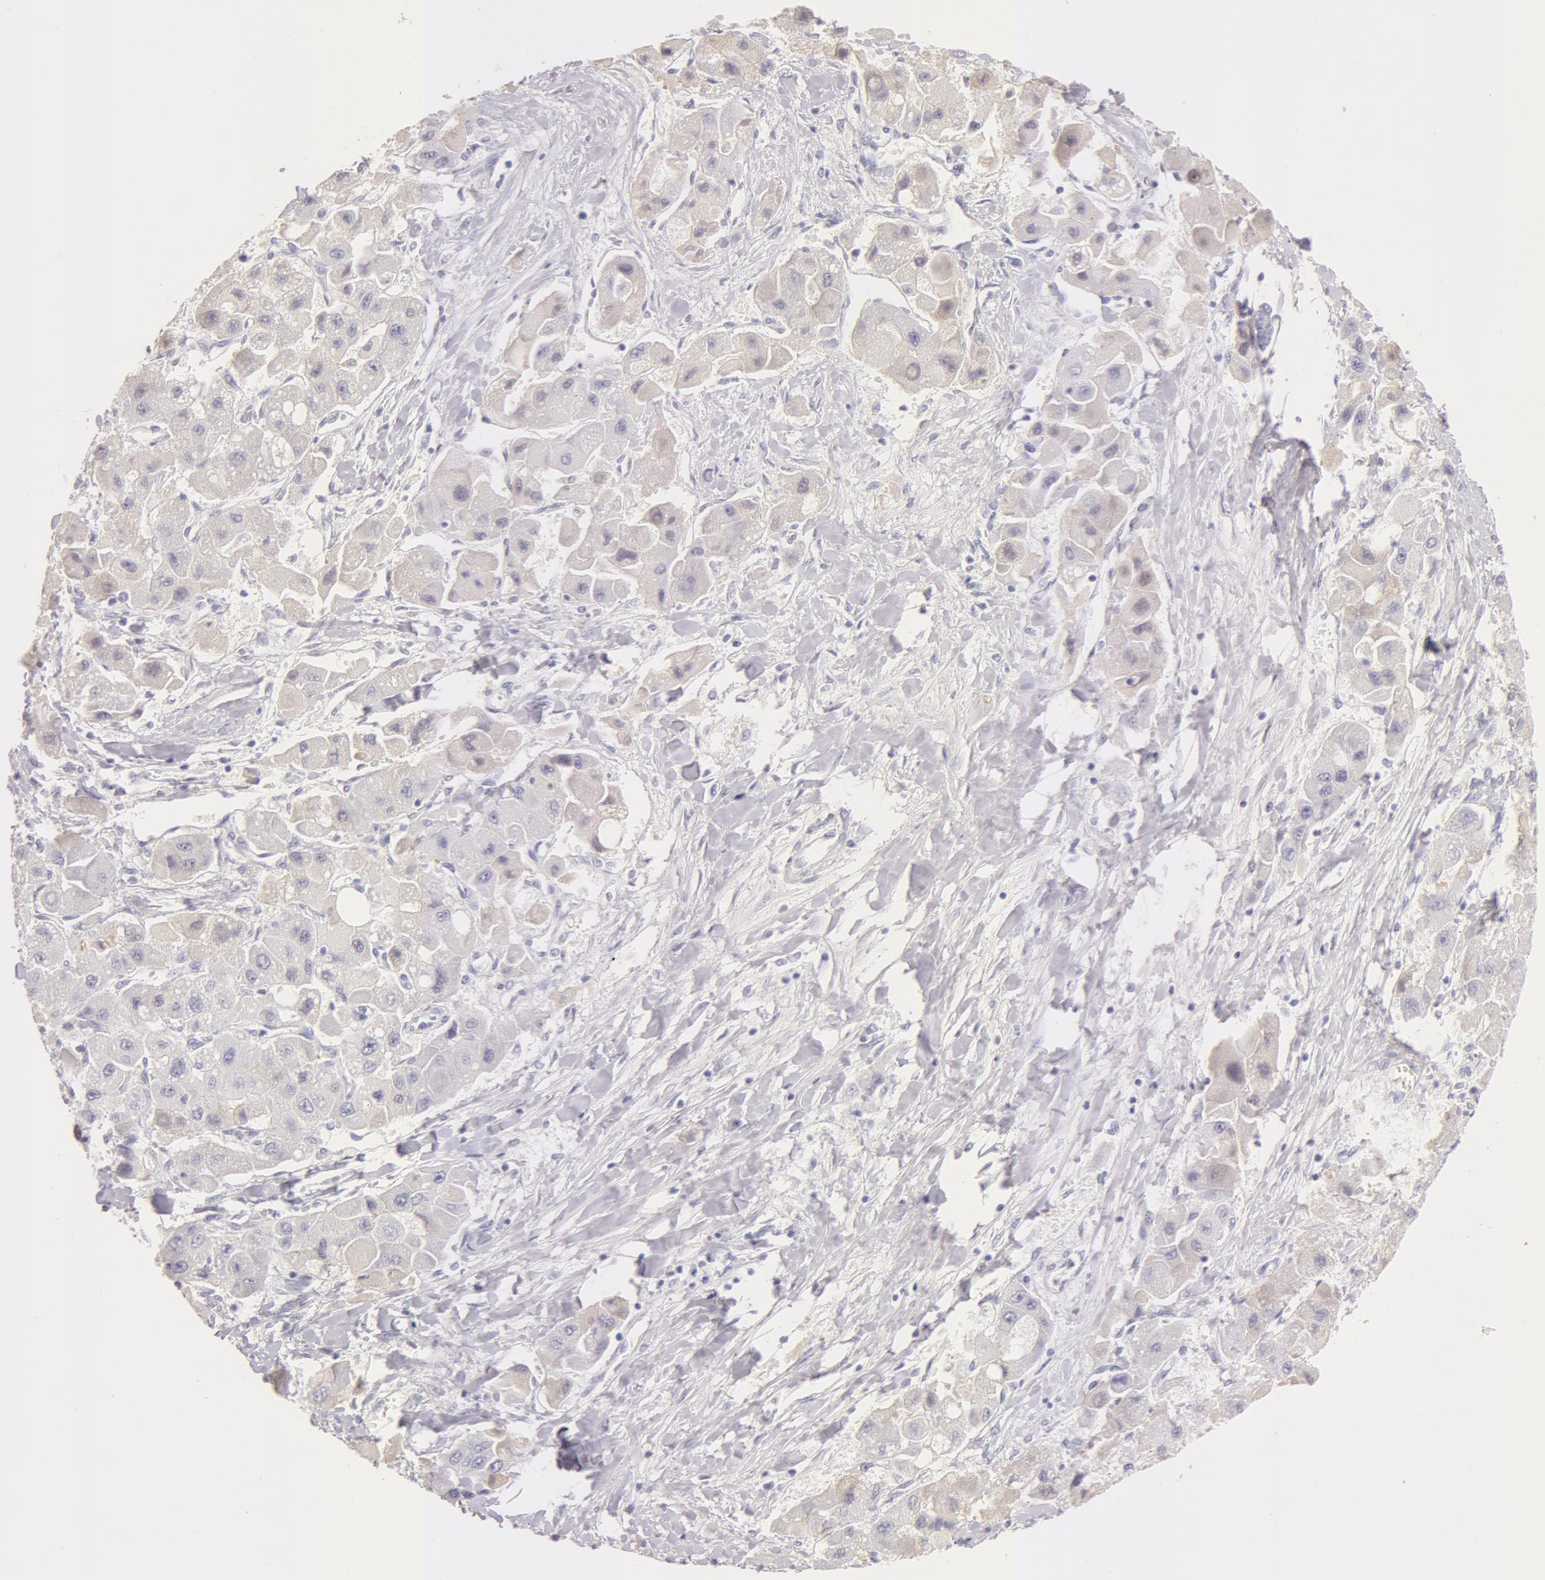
{"staining": {"intensity": "weak", "quantity": "<25%", "location": "cytoplasmic/membranous"}, "tissue": "liver cancer", "cell_type": "Tumor cells", "image_type": "cancer", "snomed": [{"axis": "morphology", "description": "Carcinoma, Hepatocellular, NOS"}, {"axis": "topography", "description": "Liver"}], "caption": "This image is of liver hepatocellular carcinoma stained with immunohistochemistry (IHC) to label a protein in brown with the nuclei are counter-stained blue. There is no positivity in tumor cells.", "gene": "AHSG", "patient": {"sex": "male", "age": 24}}